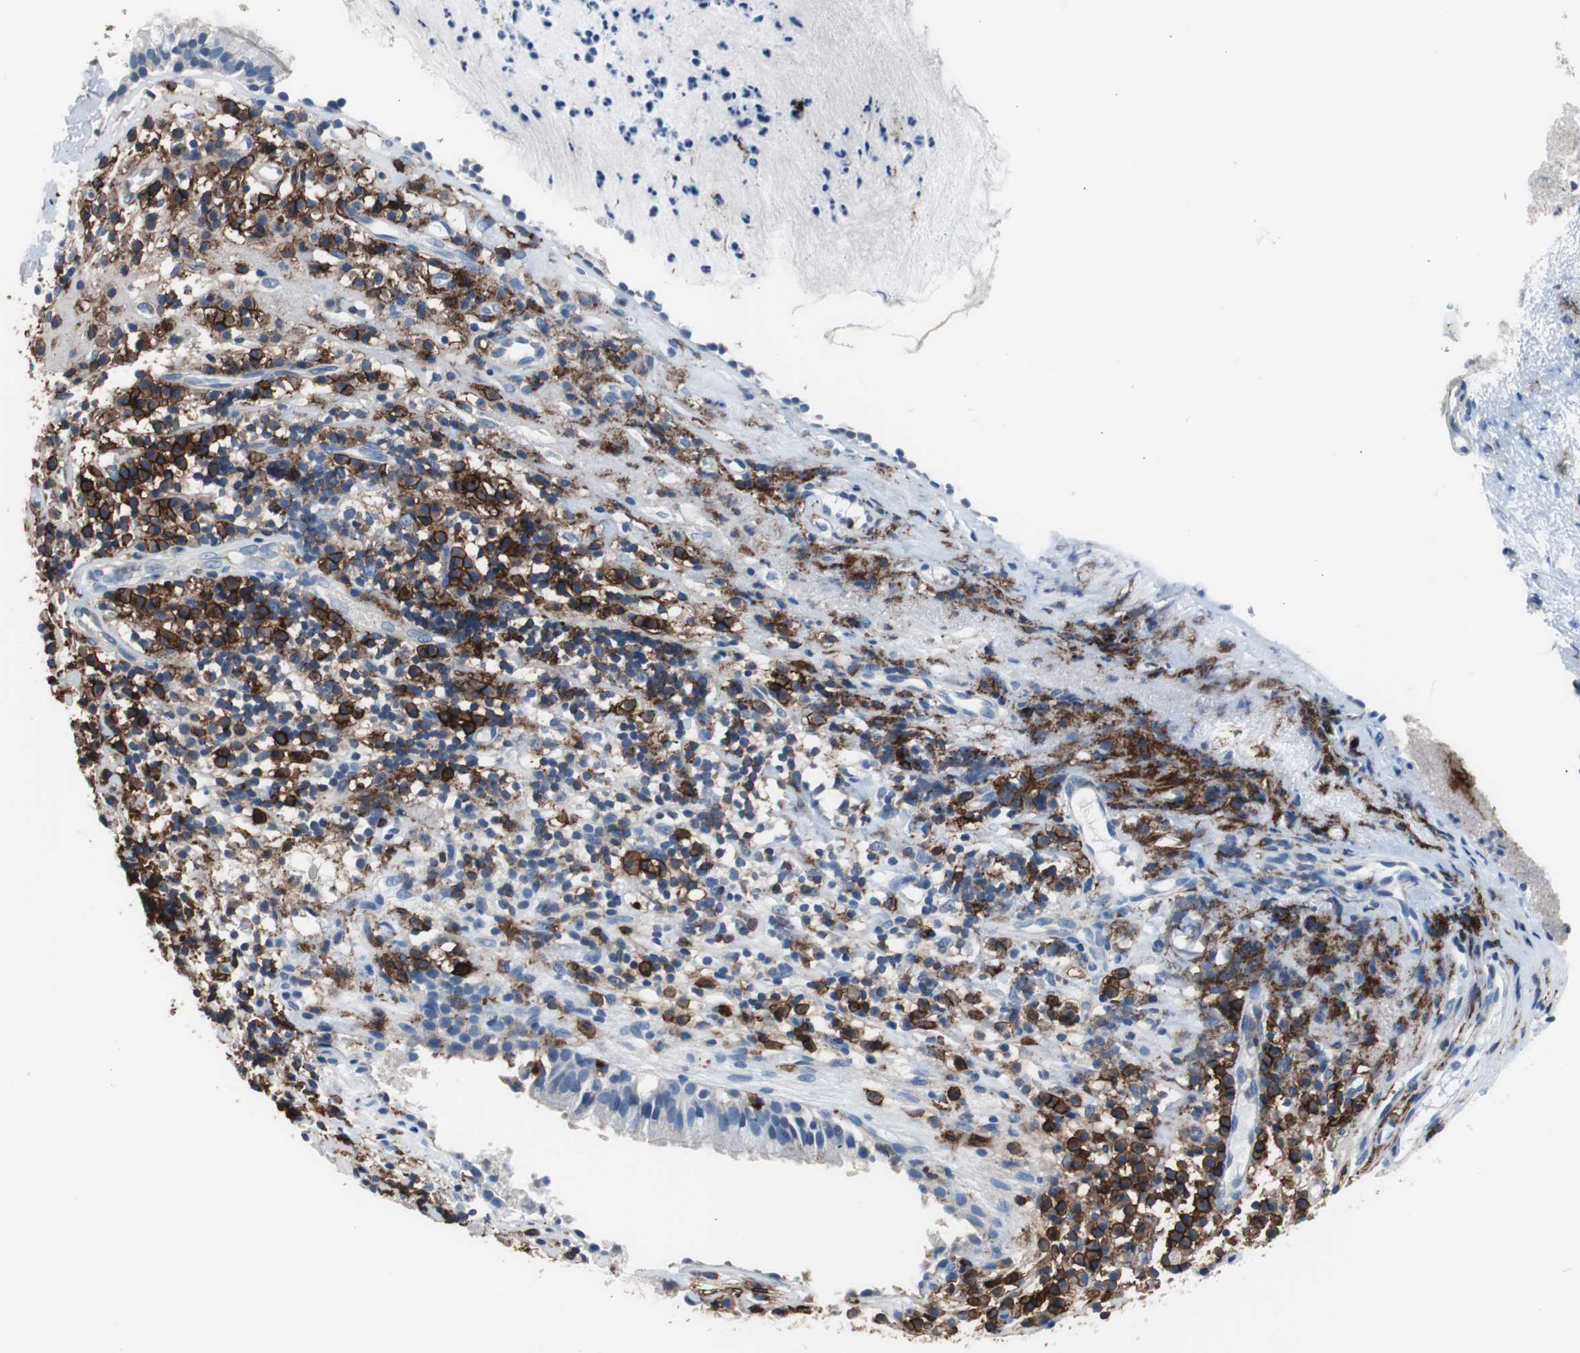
{"staining": {"intensity": "moderate", "quantity": "<25%", "location": "cytoplasmic/membranous"}, "tissue": "nasopharynx", "cell_type": "Respiratory epithelial cells", "image_type": "normal", "snomed": [{"axis": "morphology", "description": "Normal tissue, NOS"}, {"axis": "topography", "description": "Nasopharynx"}], "caption": "Immunohistochemical staining of normal human nasopharynx shows <25% levels of moderate cytoplasmic/membranous protein expression in approximately <25% of respiratory epithelial cells.", "gene": "FCGR2B", "patient": {"sex": "male", "age": 21}}